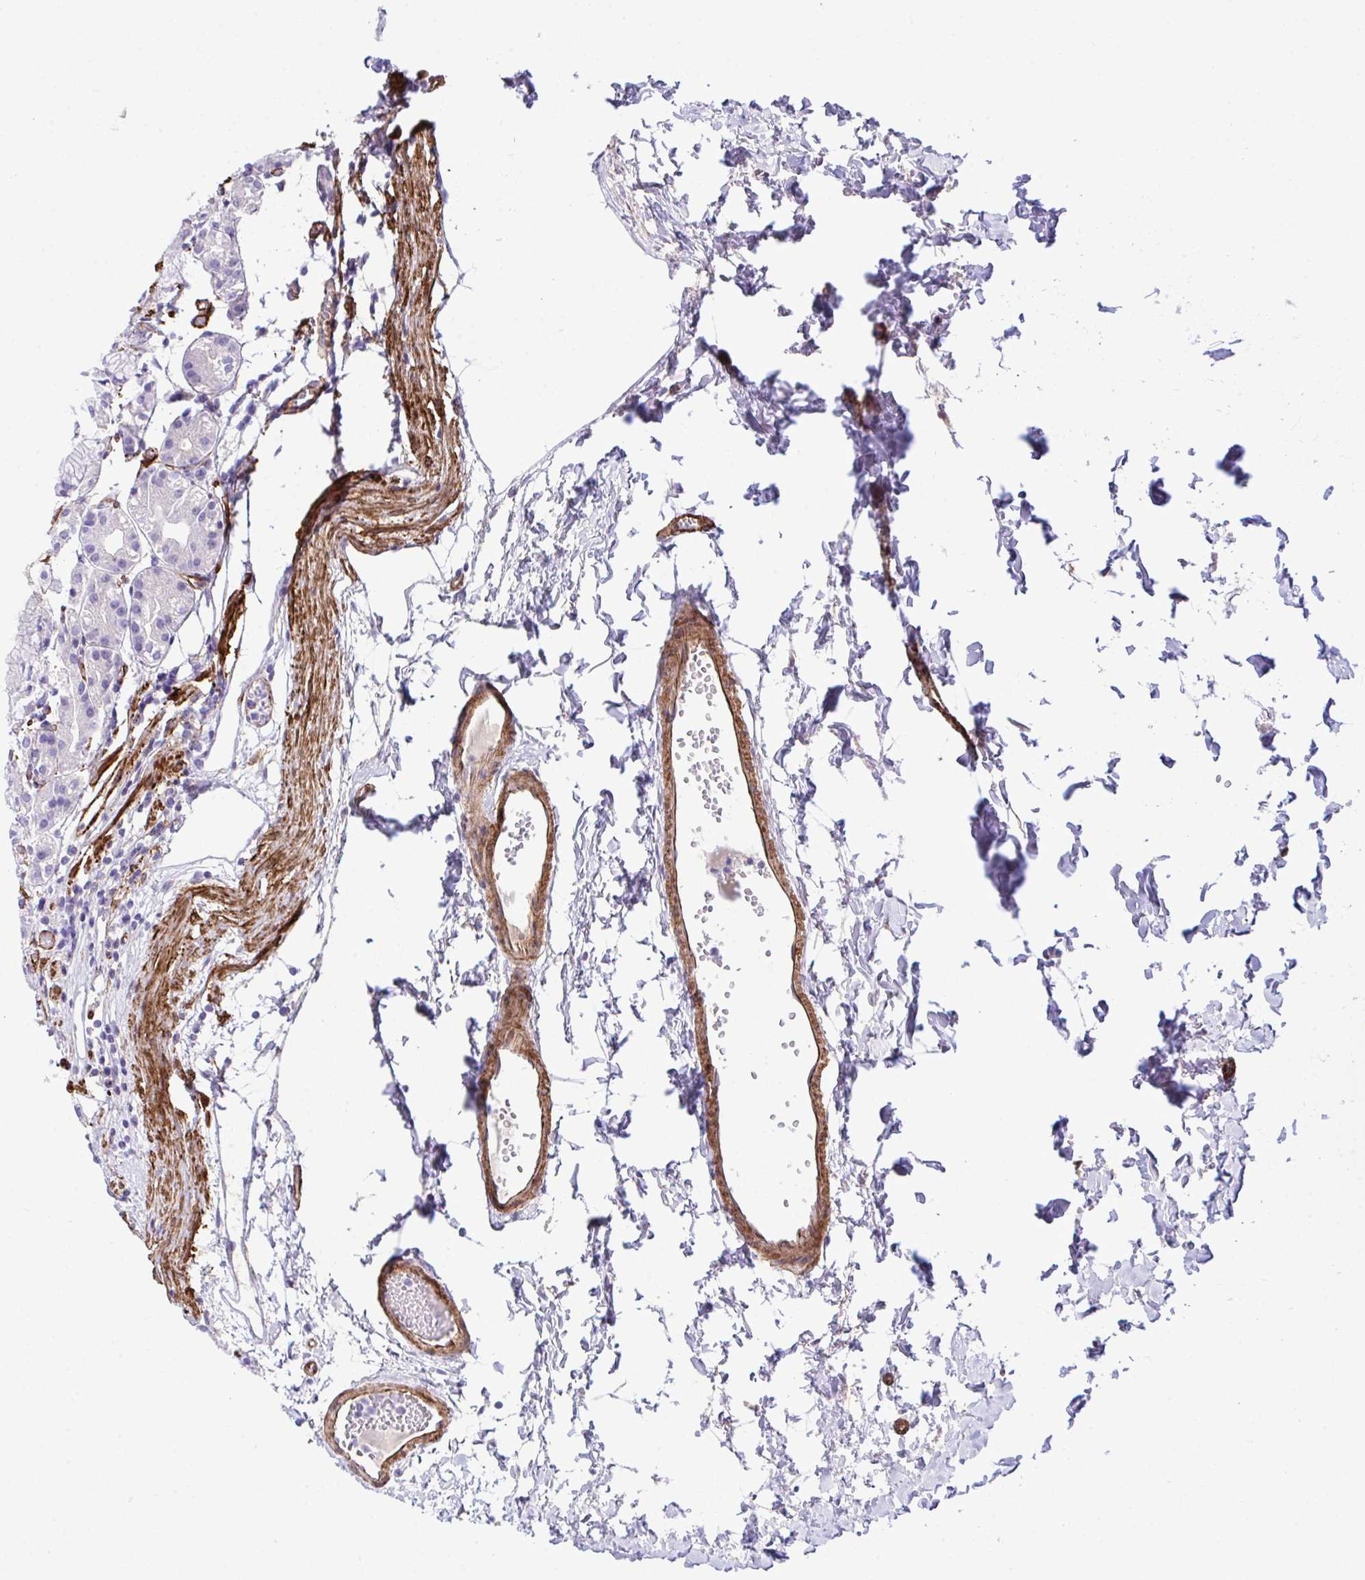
{"staining": {"intensity": "negative", "quantity": "none", "location": "none"}, "tissue": "stomach", "cell_type": "Glandular cells", "image_type": "normal", "snomed": [{"axis": "morphology", "description": "Normal tissue, NOS"}, {"axis": "topography", "description": "Stomach"}], "caption": "An immunohistochemistry (IHC) micrograph of unremarkable stomach is shown. There is no staining in glandular cells of stomach.", "gene": "SYNPO2L", "patient": {"sex": "female", "age": 57}}